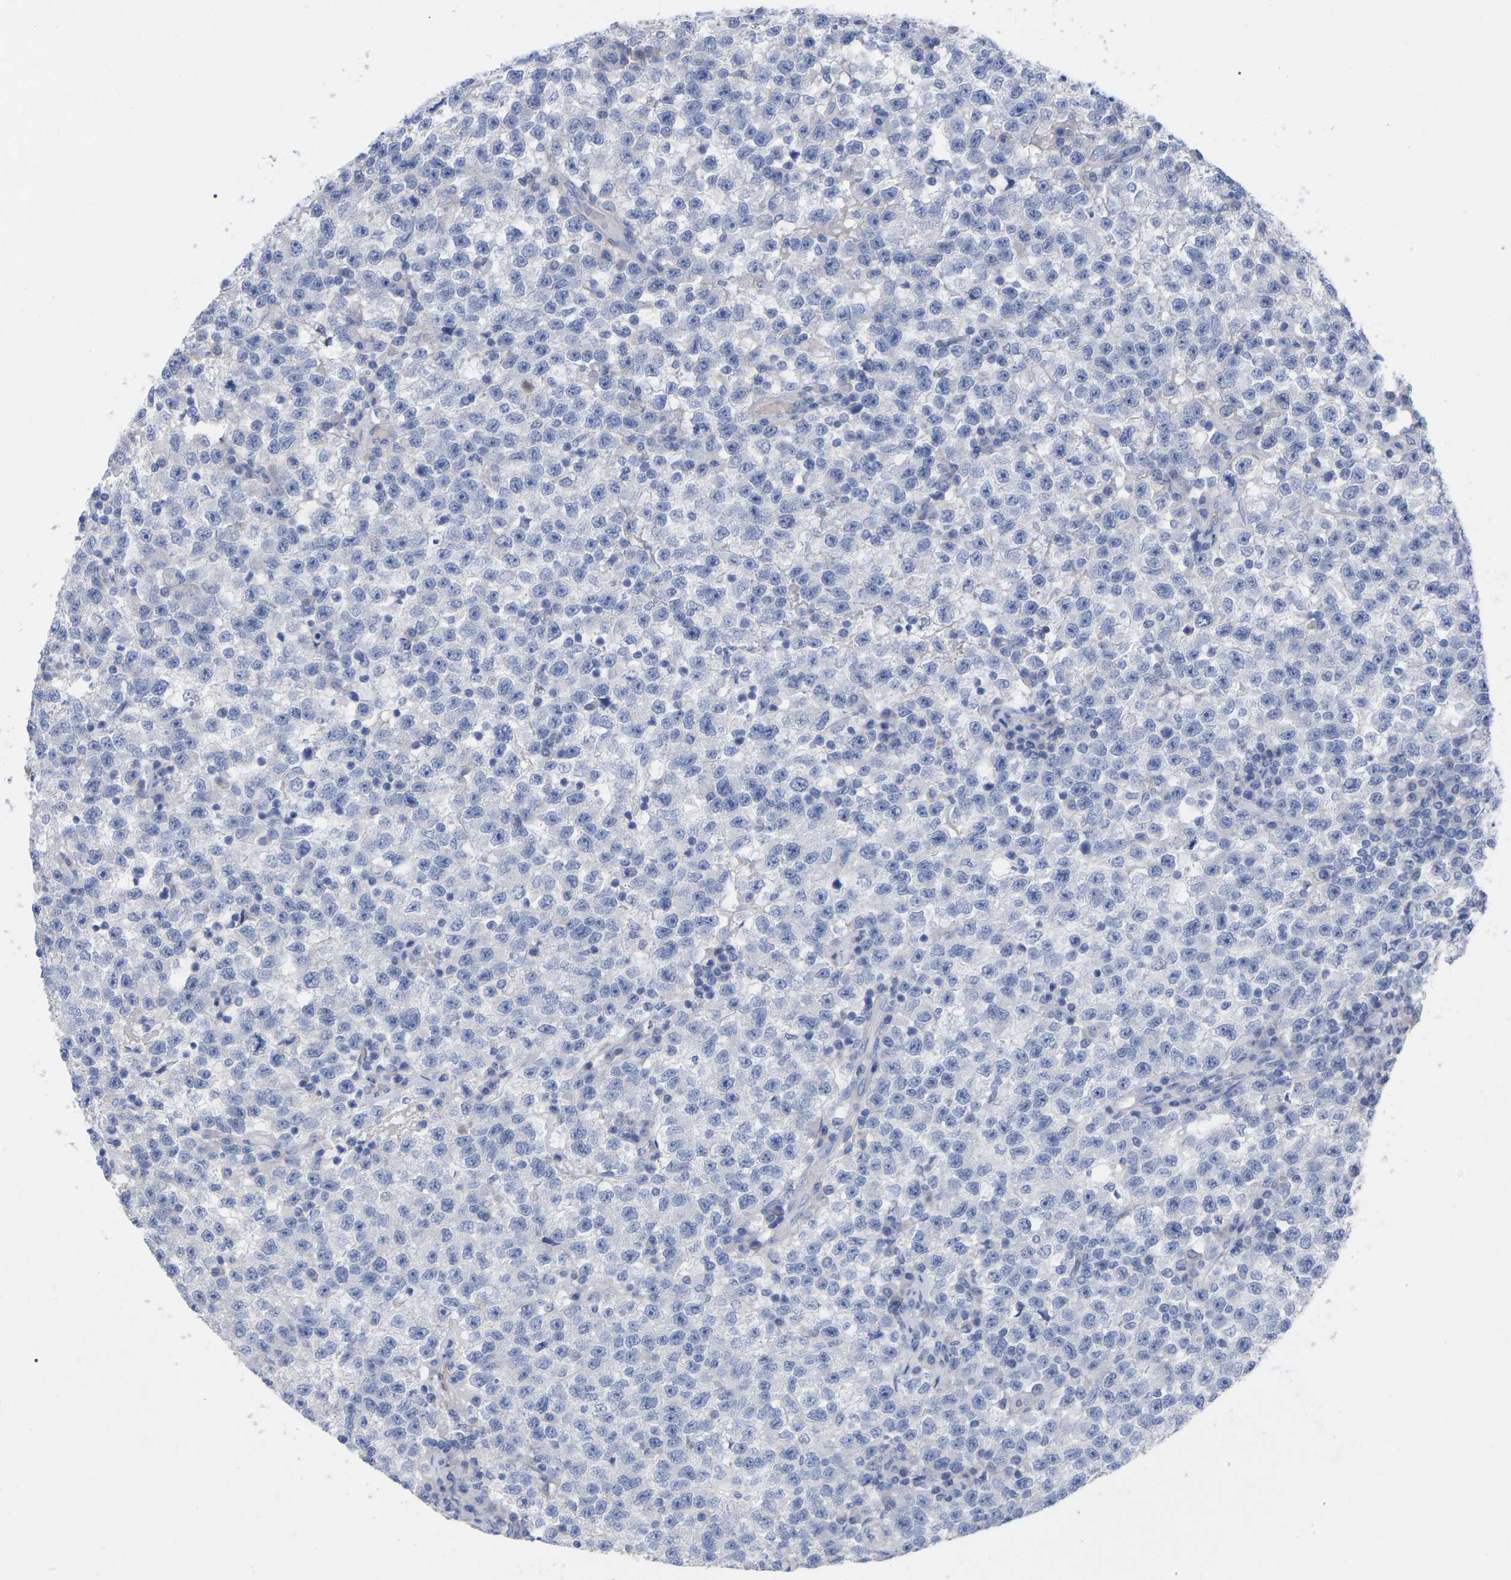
{"staining": {"intensity": "negative", "quantity": "none", "location": "none"}, "tissue": "testis cancer", "cell_type": "Tumor cells", "image_type": "cancer", "snomed": [{"axis": "morphology", "description": "Seminoma, NOS"}, {"axis": "topography", "description": "Testis"}], "caption": "This is an IHC photomicrograph of human testis seminoma. There is no positivity in tumor cells.", "gene": "HAPLN1", "patient": {"sex": "male", "age": 22}}